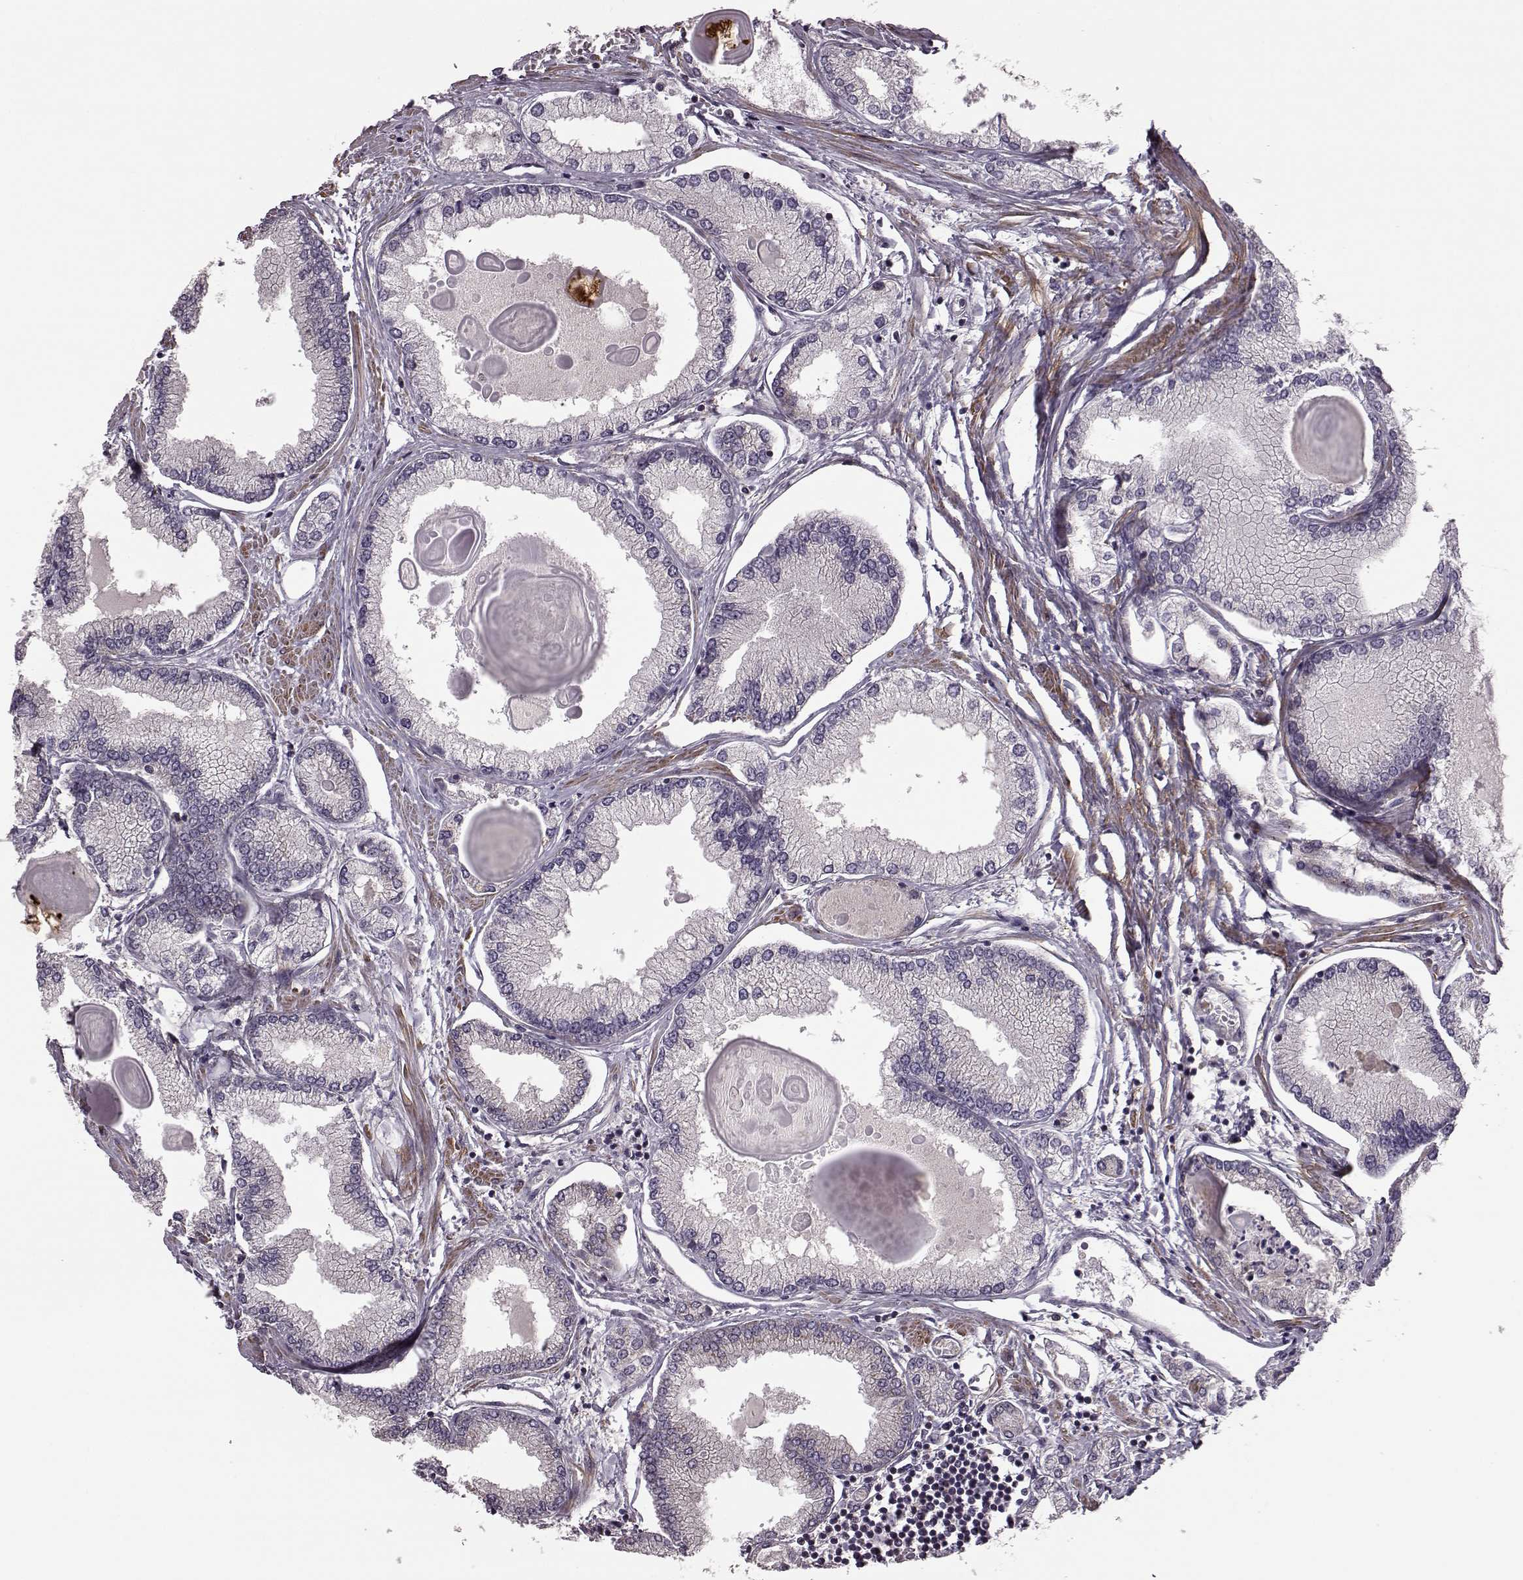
{"staining": {"intensity": "negative", "quantity": "none", "location": "none"}, "tissue": "prostate cancer", "cell_type": "Tumor cells", "image_type": "cancer", "snomed": [{"axis": "morphology", "description": "Adenocarcinoma, High grade"}, {"axis": "topography", "description": "Prostate"}], "caption": "Tumor cells show no significant positivity in prostate cancer.", "gene": "FNIP2", "patient": {"sex": "male", "age": 68}}